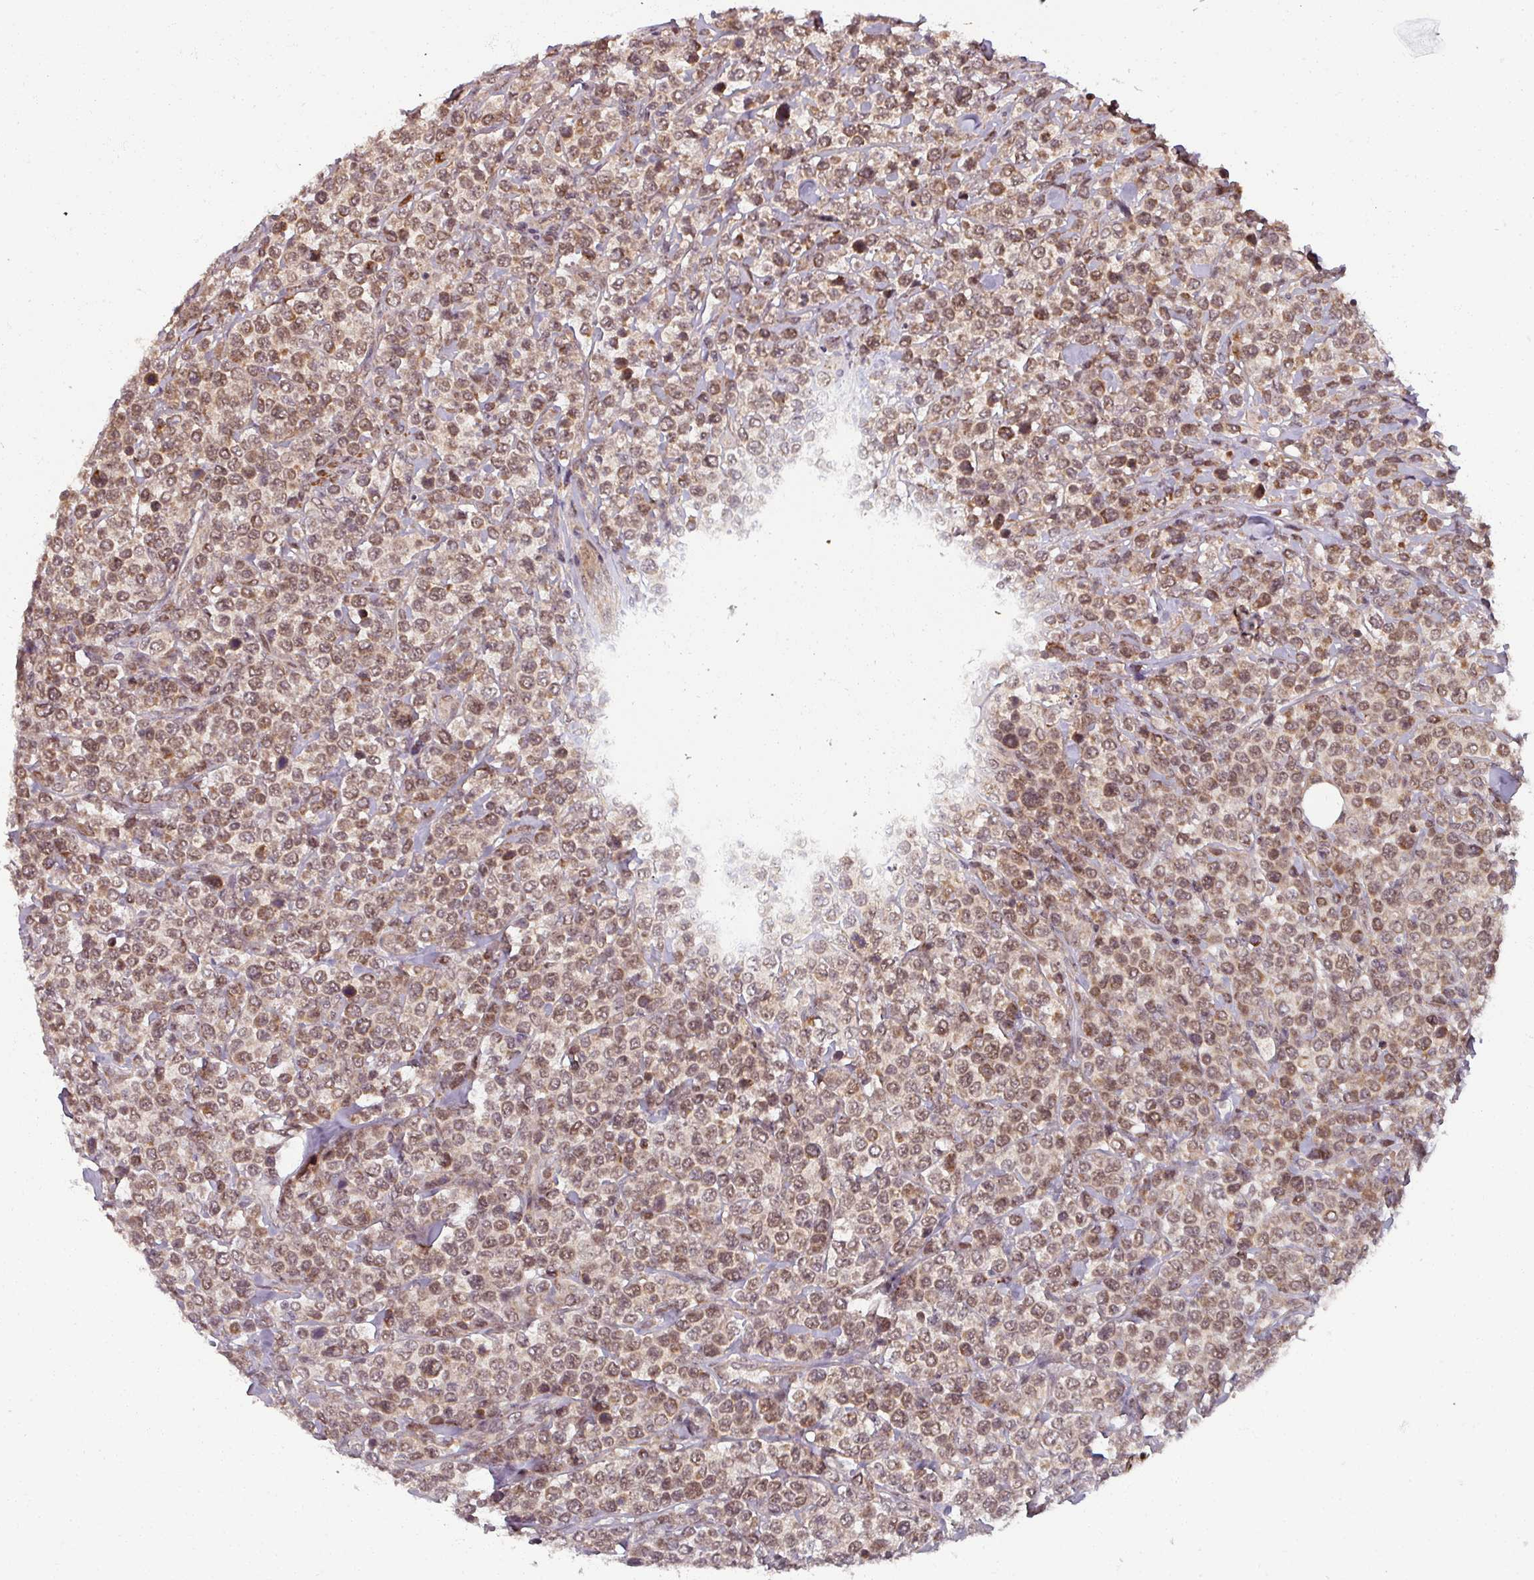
{"staining": {"intensity": "moderate", "quantity": ">75%", "location": "nuclear"}, "tissue": "lymphoma", "cell_type": "Tumor cells", "image_type": "cancer", "snomed": [{"axis": "morphology", "description": "Malignant lymphoma, non-Hodgkin's type, Low grade"}, {"axis": "topography", "description": "Lymph node"}], "caption": "Tumor cells demonstrate moderate nuclear staining in approximately >75% of cells in low-grade malignant lymphoma, non-Hodgkin's type.", "gene": "SWI5", "patient": {"sex": "male", "age": 60}}